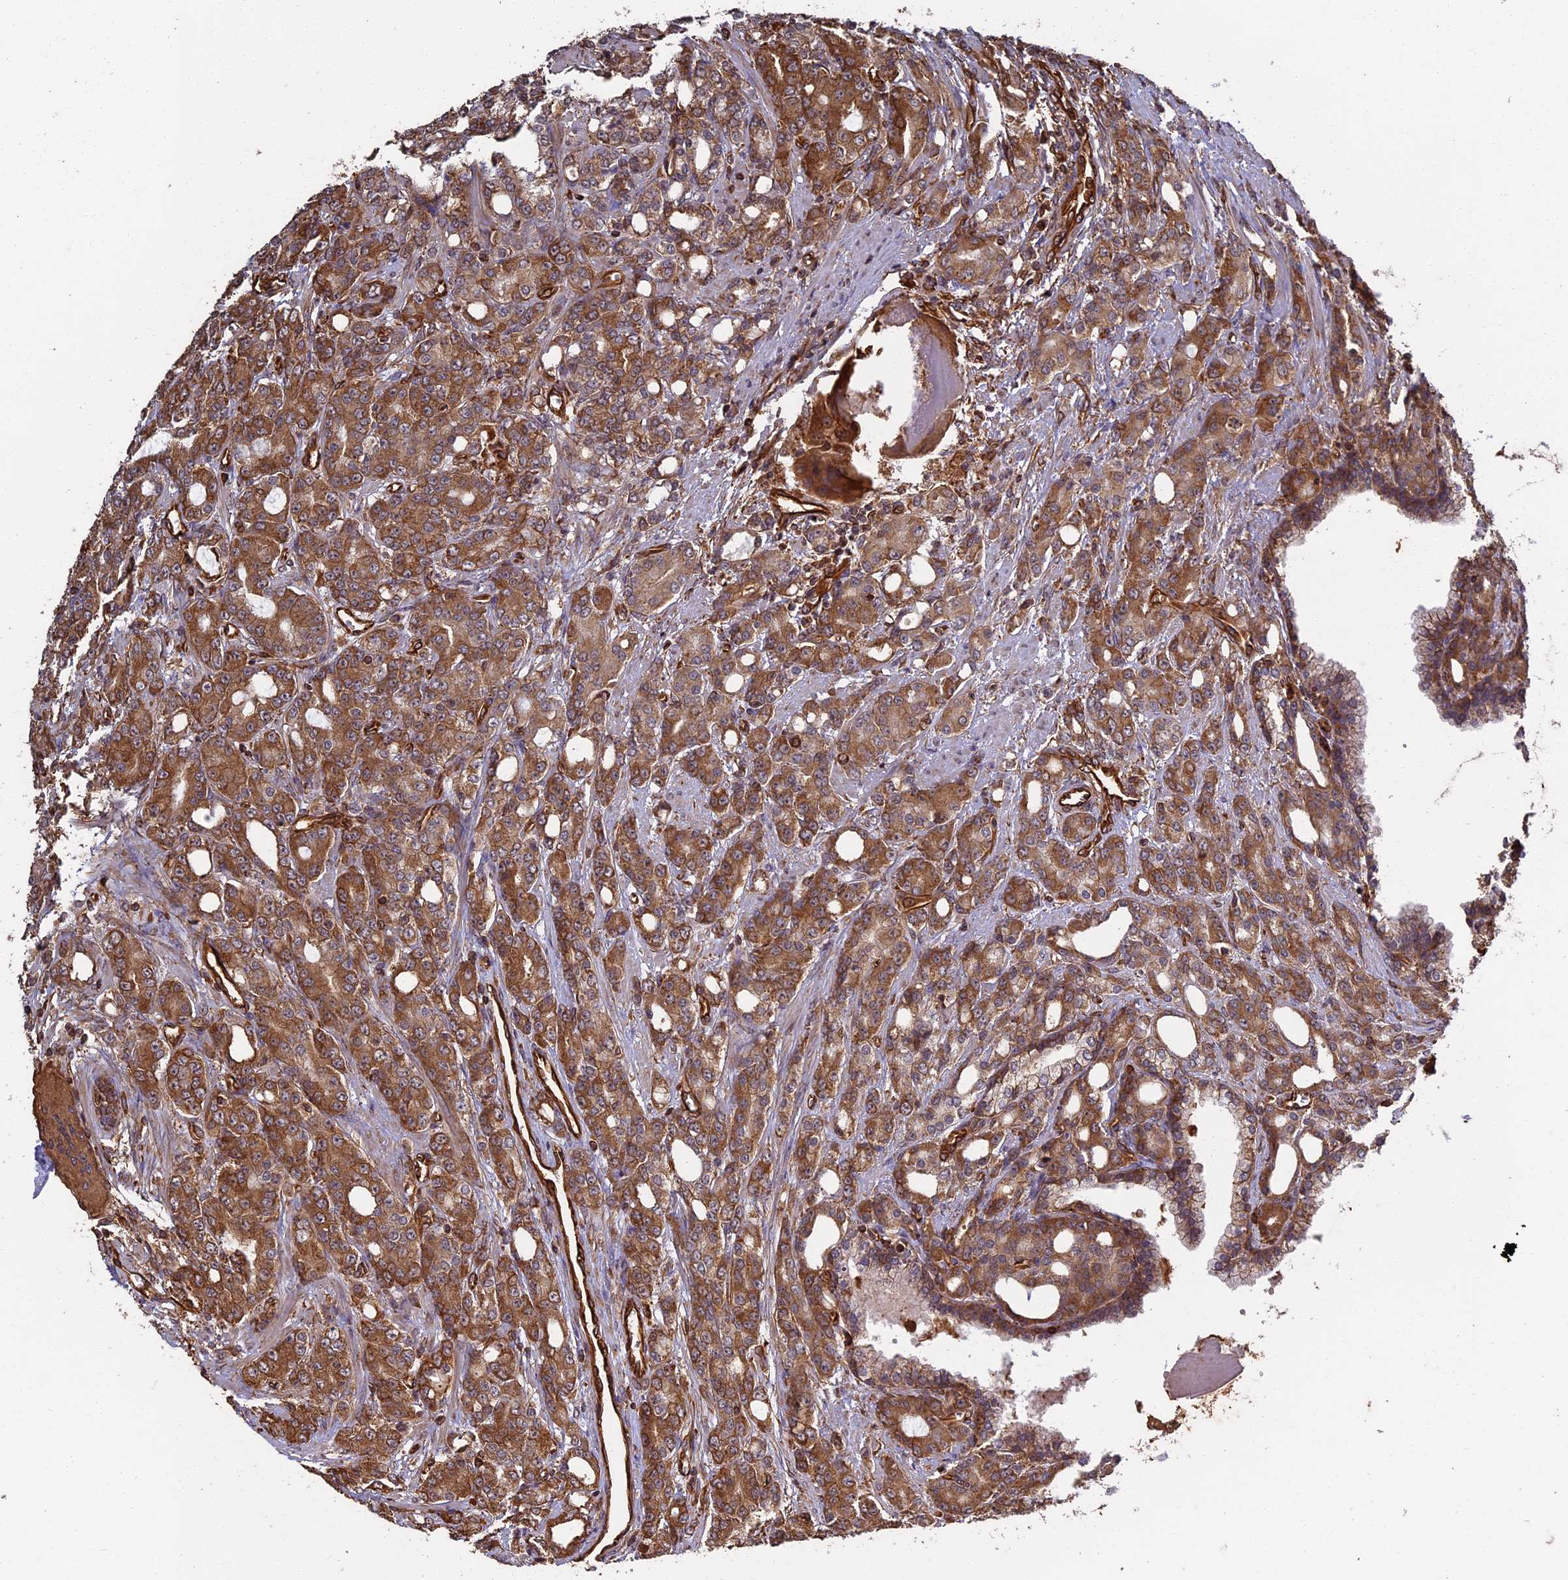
{"staining": {"intensity": "moderate", "quantity": ">75%", "location": "cytoplasmic/membranous"}, "tissue": "prostate cancer", "cell_type": "Tumor cells", "image_type": "cancer", "snomed": [{"axis": "morphology", "description": "Adenocarcinoma, High grade"}, {"axis": "topography", "description": "Prostate"}], "caption": "The photomicrograph demonstrates staining of prostate cancer (high-grade adenocarcinoma), revealing moderate cytoplasmic/membranous protein positivity (brown color) within tumor cells.", "gene": "CCDC124", "patient": {"sex": "male", "age": 62}}